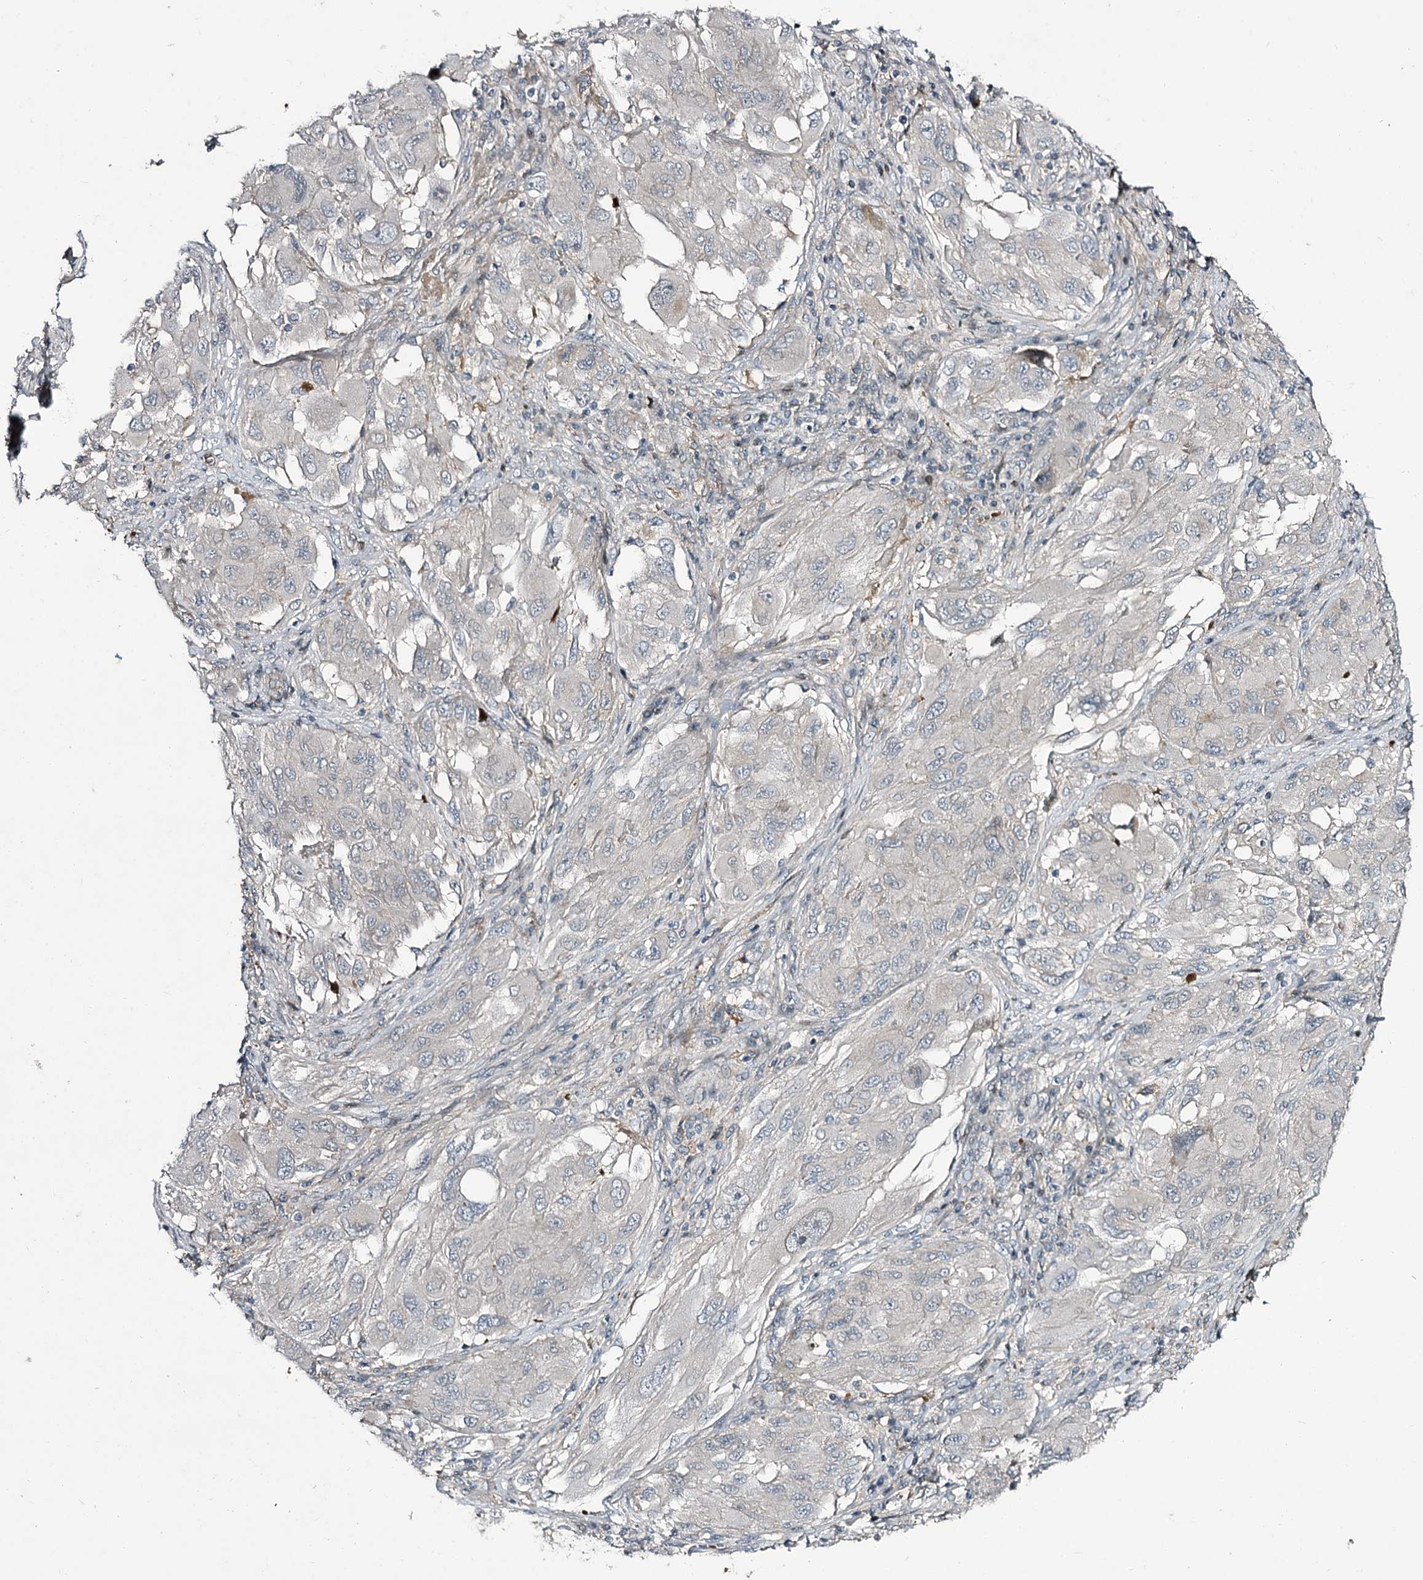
{"staining": {"intensity": "negative", "quantity": "none", "location": "none"}, "tissue": "melanoma", "cell_type": "Tumor cells", "image_type": "cancer", "snomed": [{"axis": "morphology", "description": "Malignant melanoma, NOS"}, {"axis": "topography", "description": "Skin"}], "caption": "An image of melanoma stained for a protein exhibits no brown staining in tumor cells.", "gene": "ITFG2", "patient": {"sex": "female", "age": 91}}